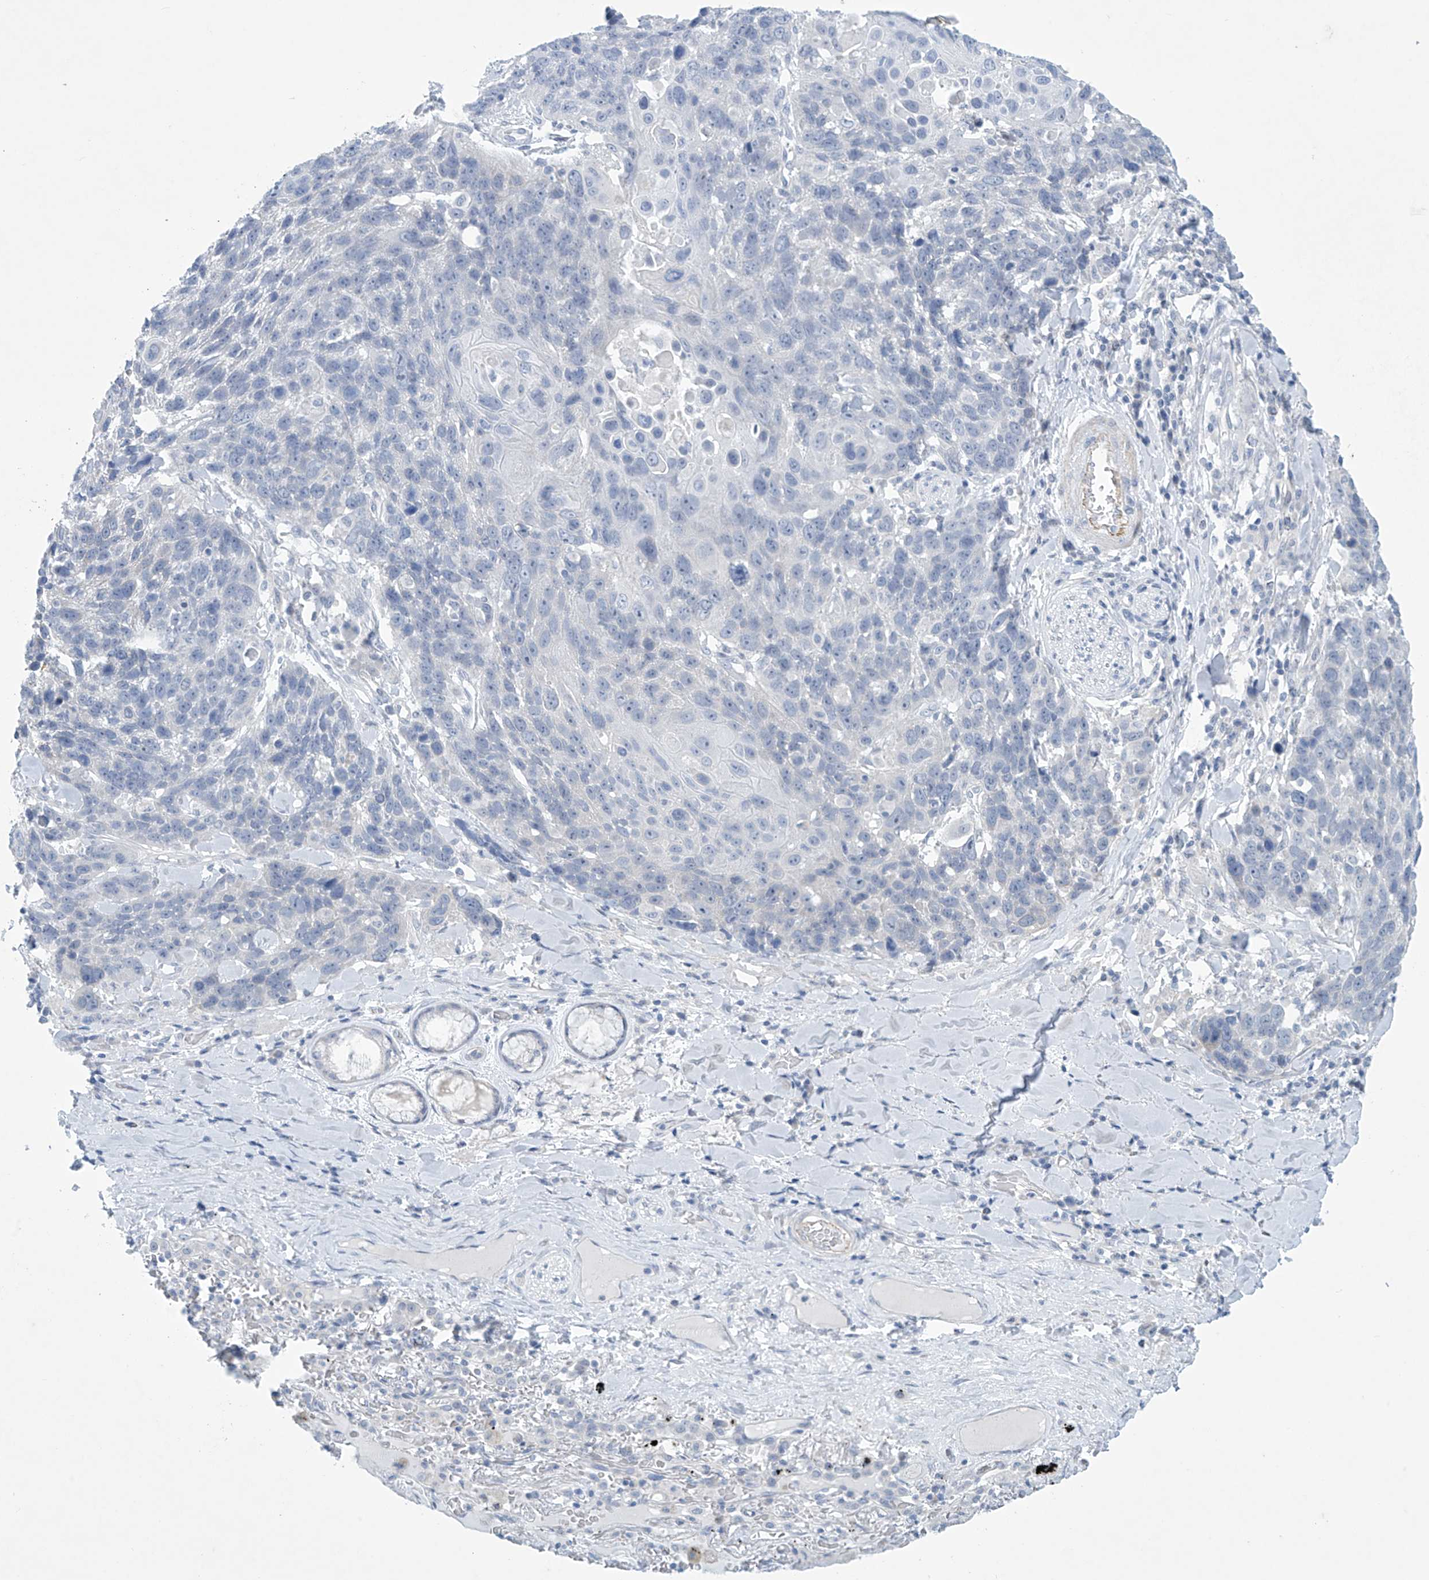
{"staining": {"intensity": "negative", "quantity": "none", "location": "none"}, "tissue": "lung cancer", "cell_type": "Tumor cells", "image_type": "cancer", "snomed": [{"axis": "morphology", "description": "Squamous cell carcinoma, NOS"}, {"axis": "topography", "description": "Lung"}], "caption": "Tumor cells are negative for brown protein staining in lung cancer (squamous cell carcinoma).", "gene": "SLC35A5", "patient": {"sex": "male", "age": 66}}